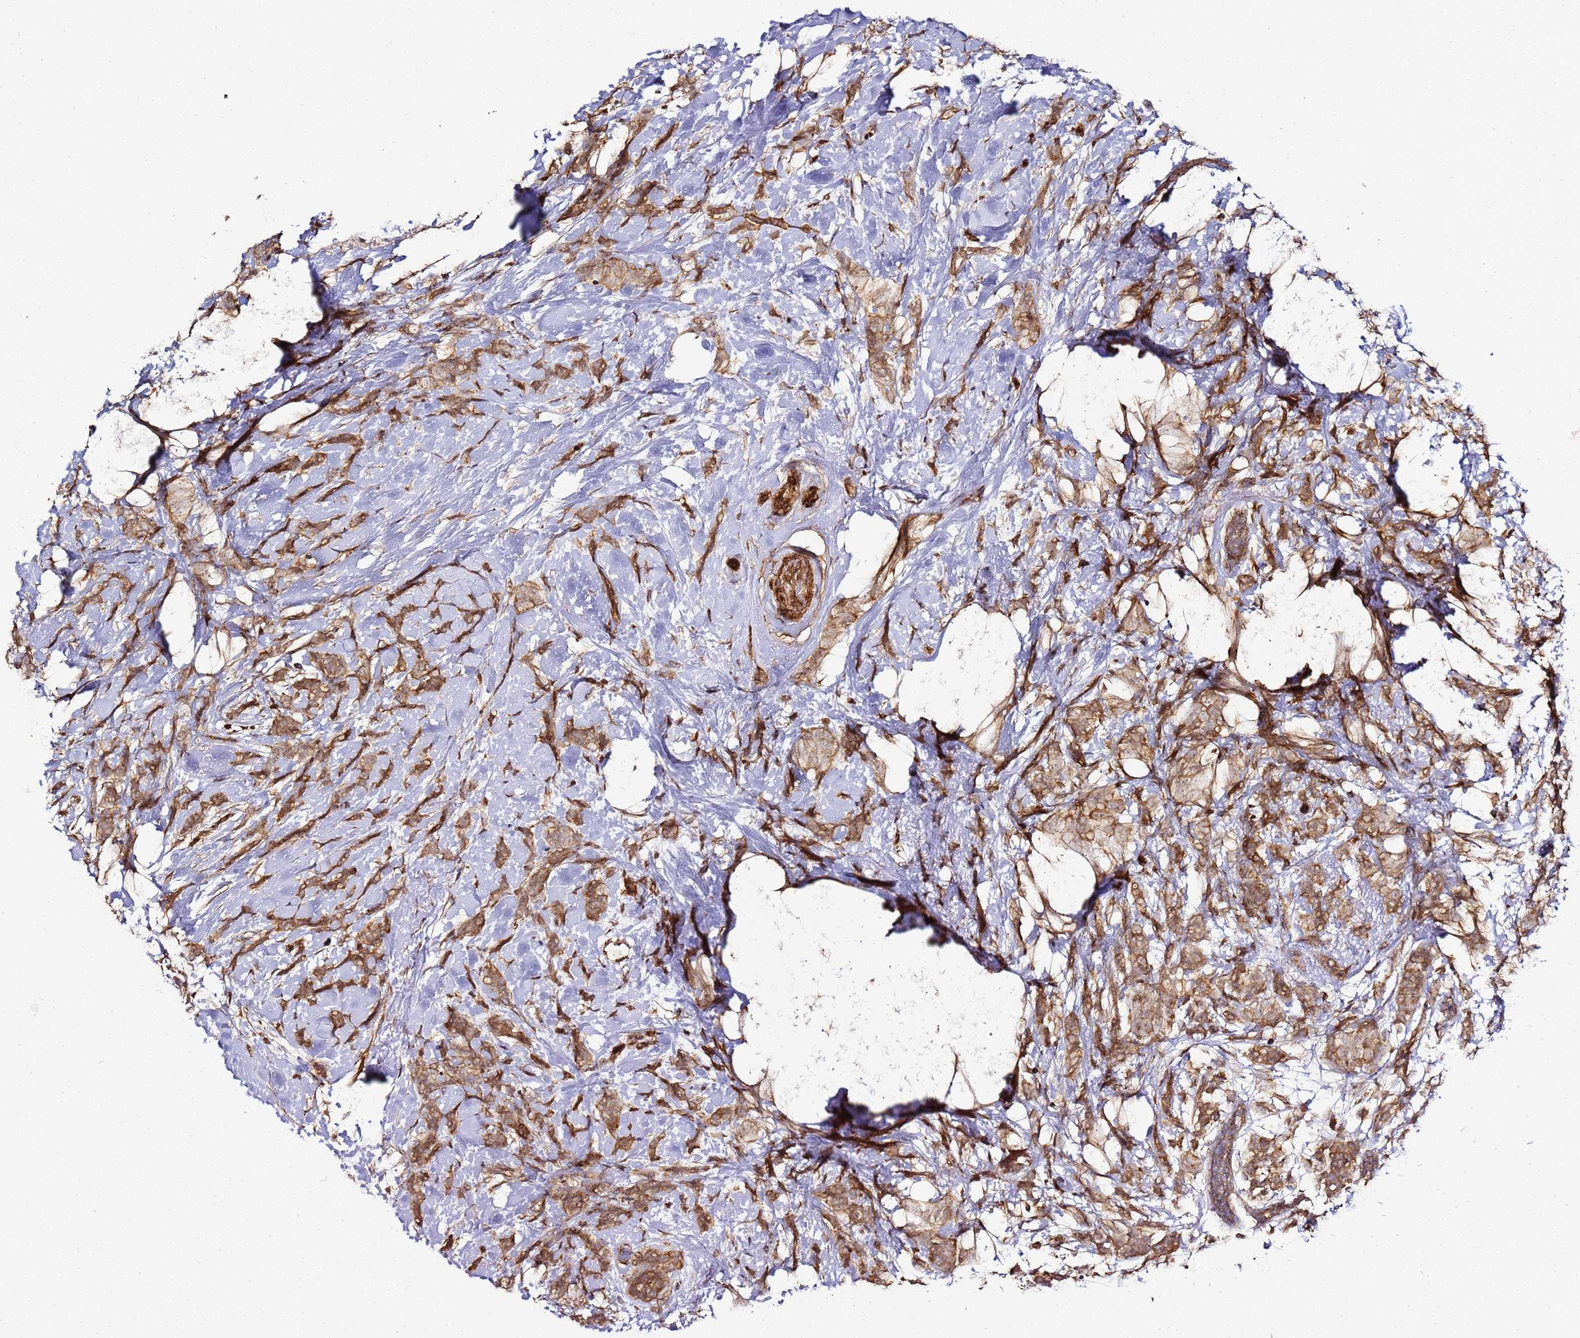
{"staining": {"intensity": "strong", "quantity": ">75%", "location": "cytoplasmic/membranous"}, "tissue": "breast cancer", "cell_type": "Tumor cells", "image_type": "cancer", "snomed": [{"axis": "morphology", "description": "Lobular carcinoma"}, {"axis": "topography", "description": "Breast"}], "caption": "Lobular carcinoma (breast) was stained to show a protein in brown. There is high levels of strong cytoplasmic/membranous positivity in approximately >75% of tumor cells.", "gene": "TM2D2", "patient": {"sex": "female", "age": 58}}